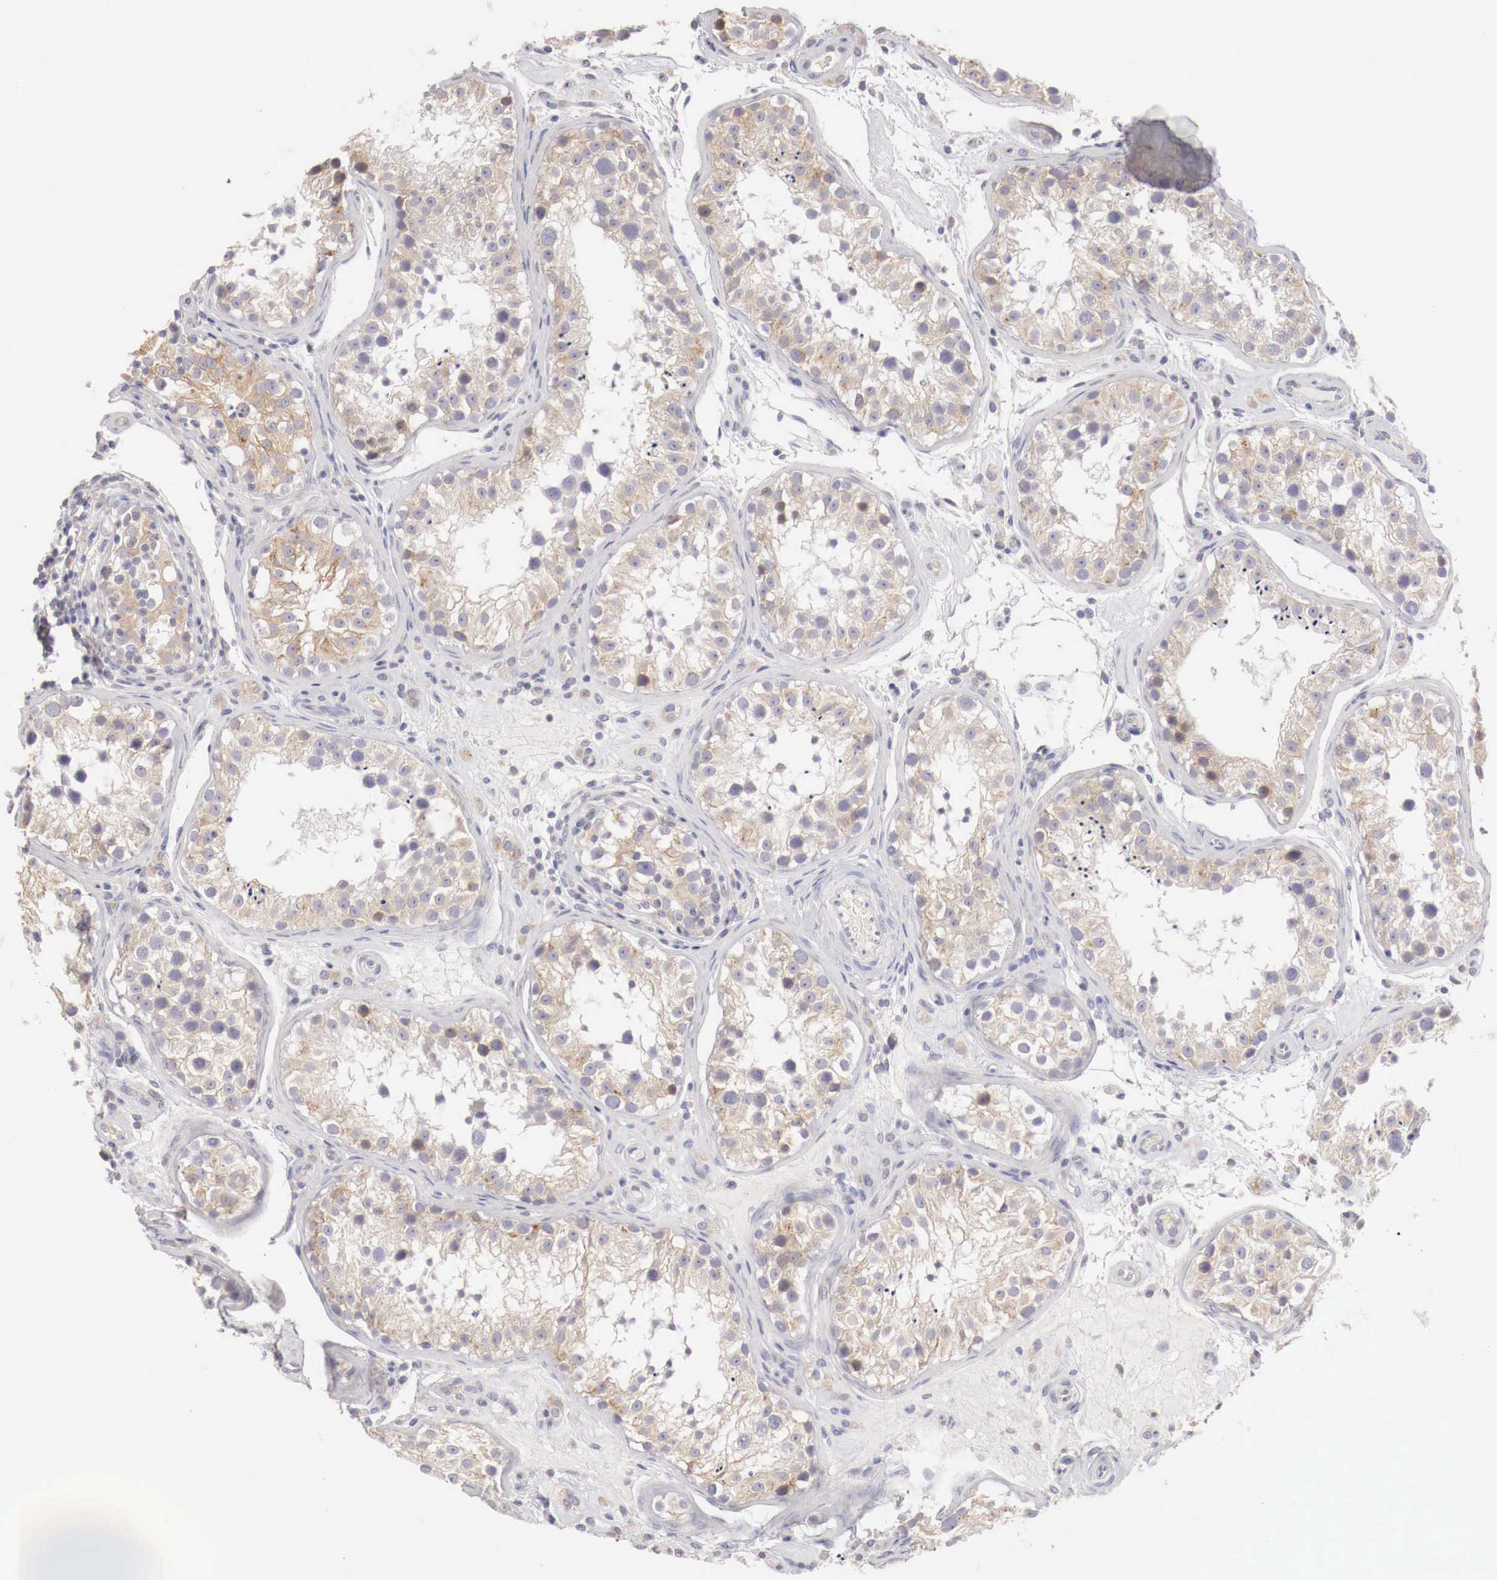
{"staining": {"intensity": "weak", "quantity": "25%-75%", "location": "cytoplasmic/membranous"}, "tissue": "testis", "cell_type": "Cells in seminiferous ducts", "image_type": "normal", "snomed": [{"axis": "morphology", "description": "Normal tissue, NOS"}, {"axis": "topography", "description": "Testis"}], "caption": "A micrograph of testis stained for a protein exhibits weak cytoplasmic/membranous brown staining in cells in seminiferous ducts. Using DAB (3,3'-diaminobenzidine) (brown) and hematoxylin (blue) stains, captured at high magnification using brightfield microscopy.", "gene": "NSDHL", "patient": {"sex": "male", "age": 24}}